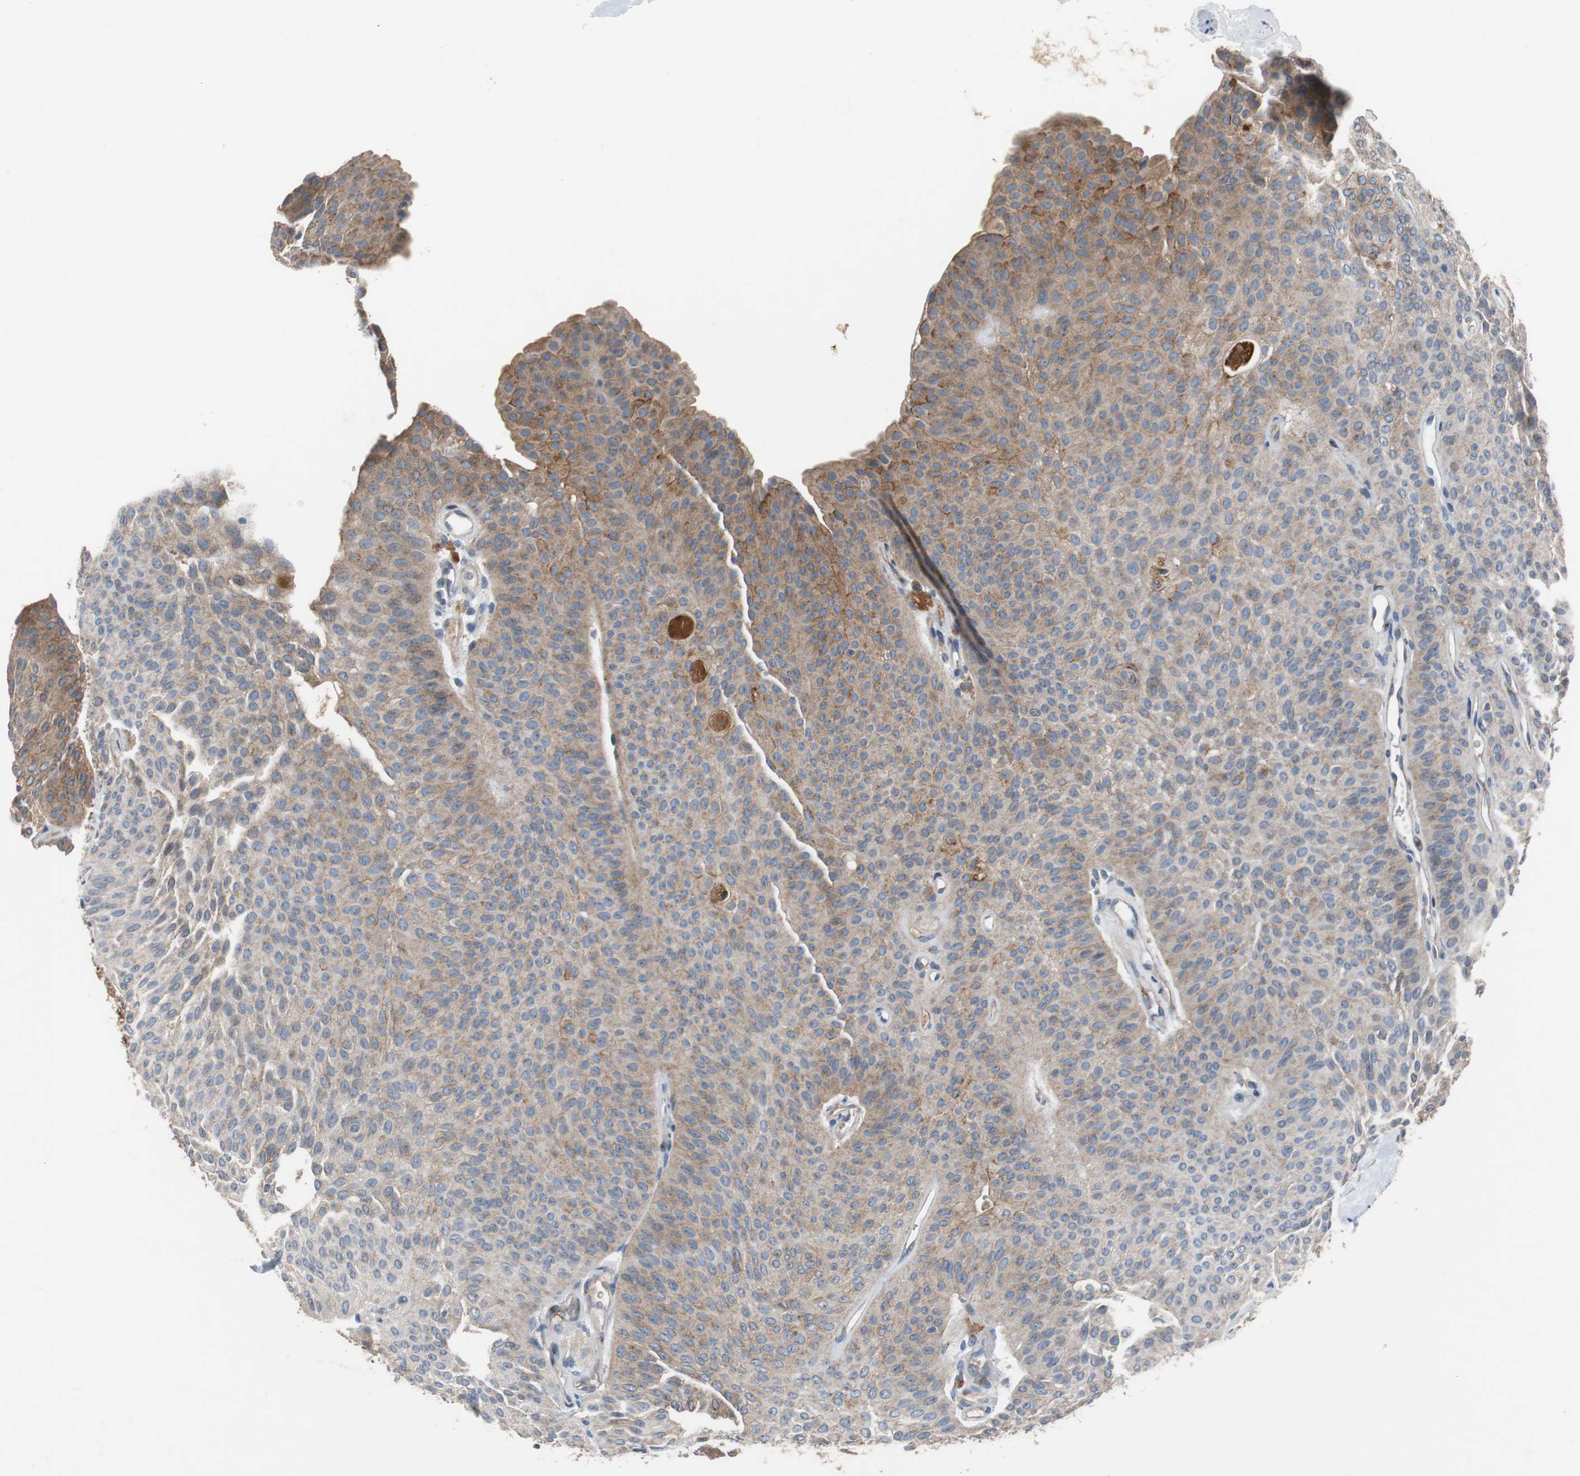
{"staining": {"intensity": "weak", "quantity": ">75%", "location": "cytoplasmic/membranous"}, "tissue": "urothelial cancer", "cell_type": "Tumor cells", "image_type": "cancer", "snomed": [{"axis": "morphology", "description": "Urothelial carcinoma, Low grade"}, {"axis": "topography", "description": "Urinary bladder"}], "caption": "The immunohistochemical stain shows weak cytoplasmic/membranous expression in tumor cells of low-grade urothelial carcinoma tissue.", "gene": "SORT1", "patient": {"sex": "female", "age": 60}}